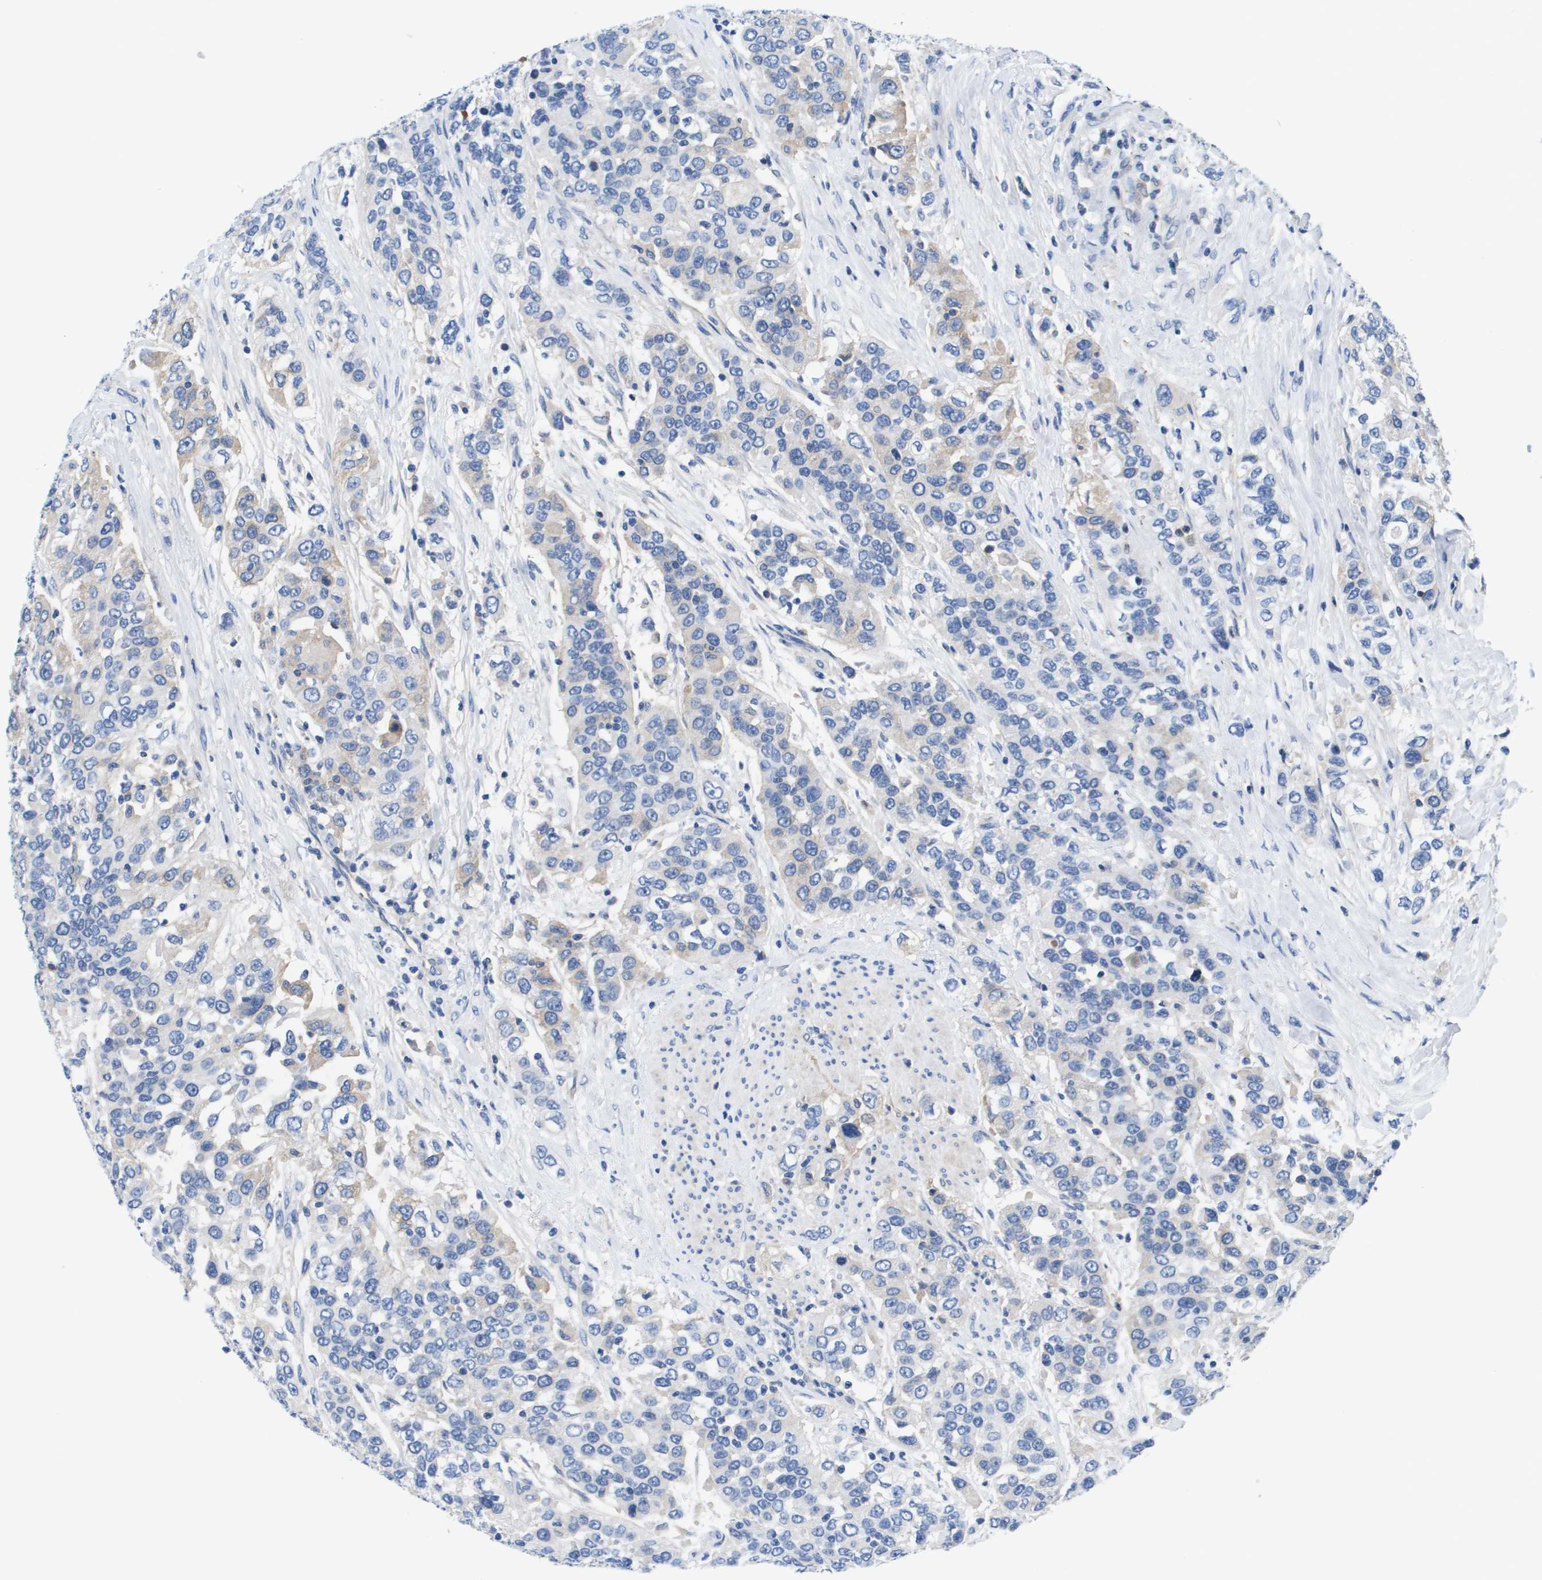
{"staining": {"intensity": "negative", "quantity": "none", "location": "none"}, "tissue": "urothelial cancer", "cell_type": "Tumor cells", "image_type": "cancer", "snomed": [{"axis": "morphology", "description": "Urothelial carcinoma, High grade"}, {"axis": "topography", "description": "Urinary bladder"}], "caption": "An immunohistochemistry (IHC) image of urothelial cancer is shown. There is no staining in tumor cells of urothelial cancer. (DAB immunohistochemistry (IHC) visualized using brightfield microscopy, high magnification).", "gene": "APOA1", "patient": {"sex": "female", "age": 80}}